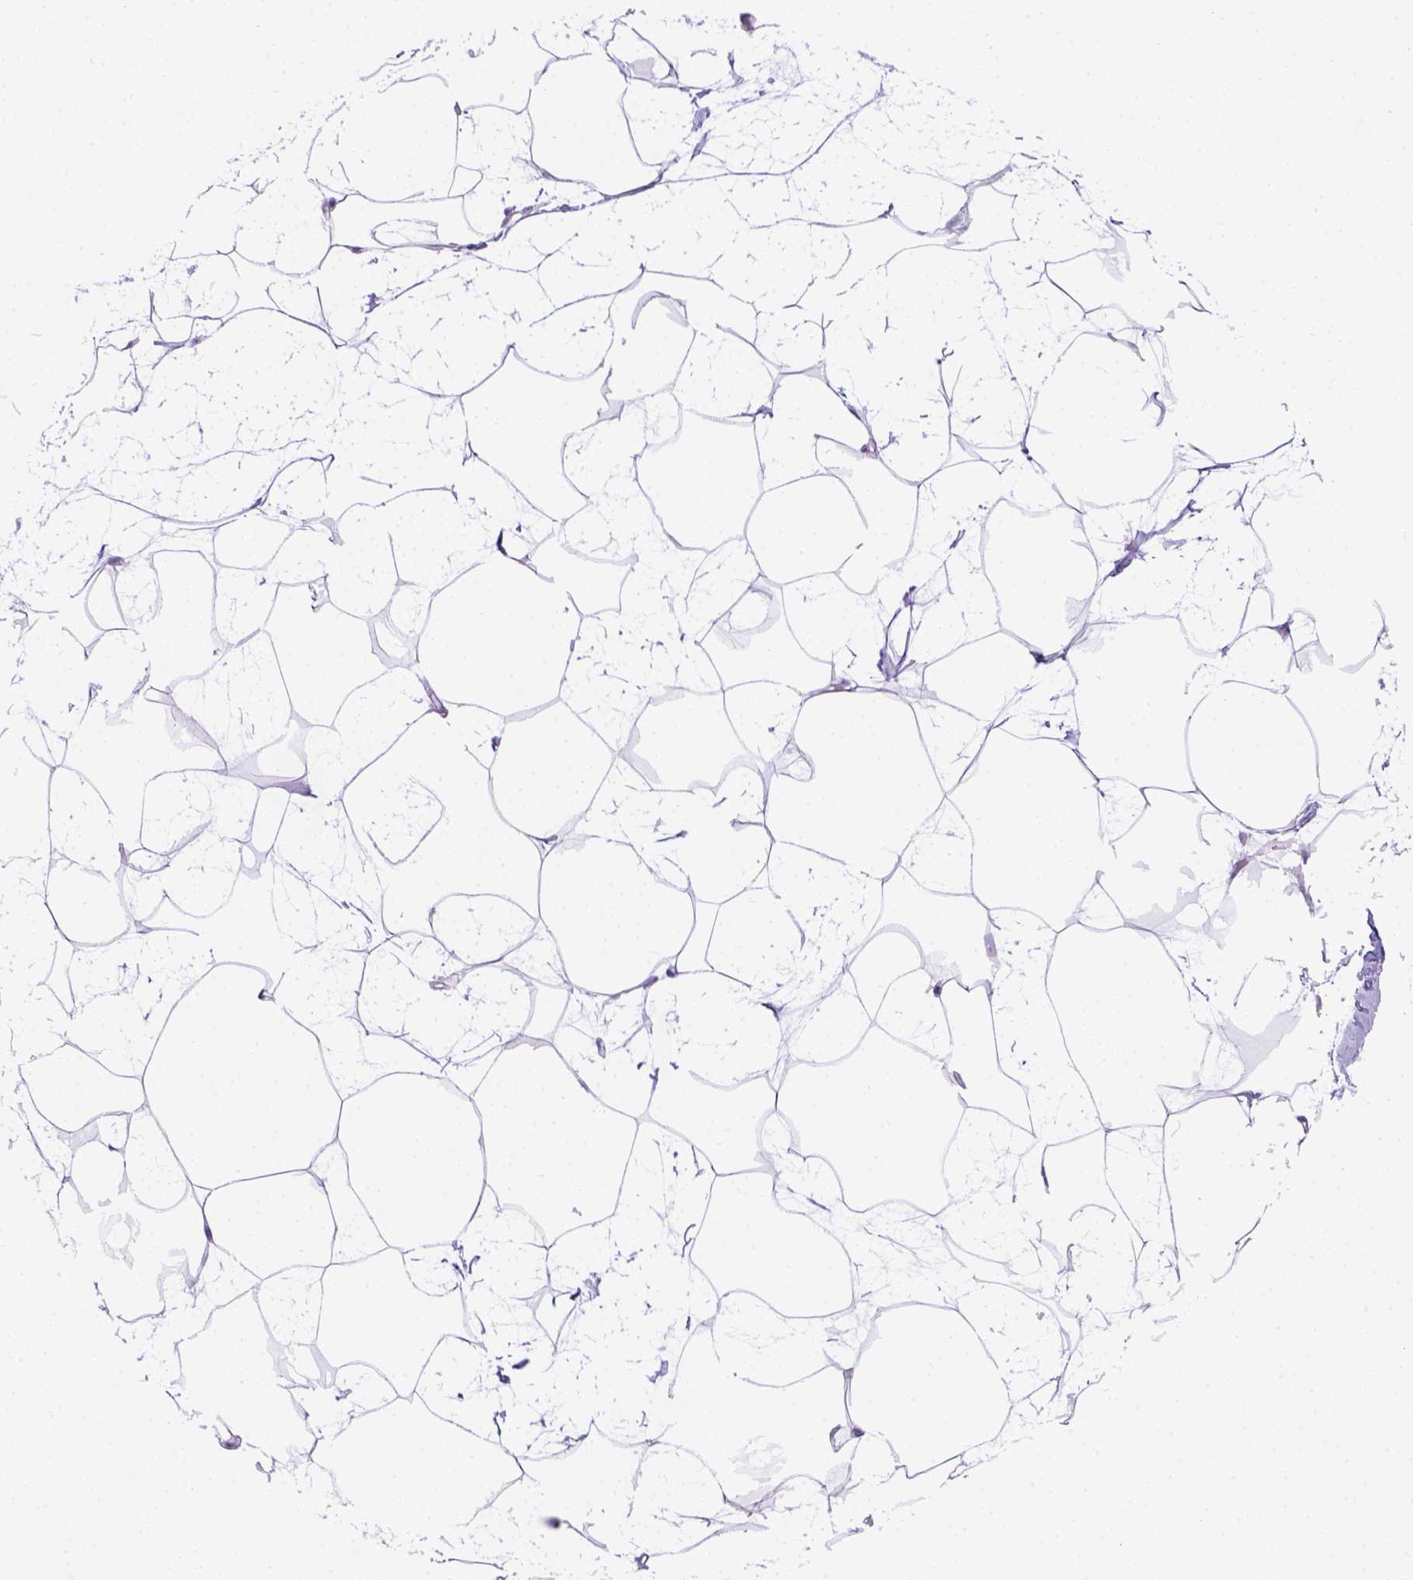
{"staining": {"intensity": "negative", "quantity": "none", "location": "none"}, "tissue": "breast", "cell_type": "Adipocytes", "image_type": "normal", "snomed": [{"axis": "morphology", "description": "Normal tissue, NOS"}, {"axis": "topography", "description": "Breast"}], "caption": "A high-resolution image shows IHC staining of benign breast, which shows no significant staining in adipocytes.", "gene": "FAM184B", "patient": {"sex": "female", "age": 45}}